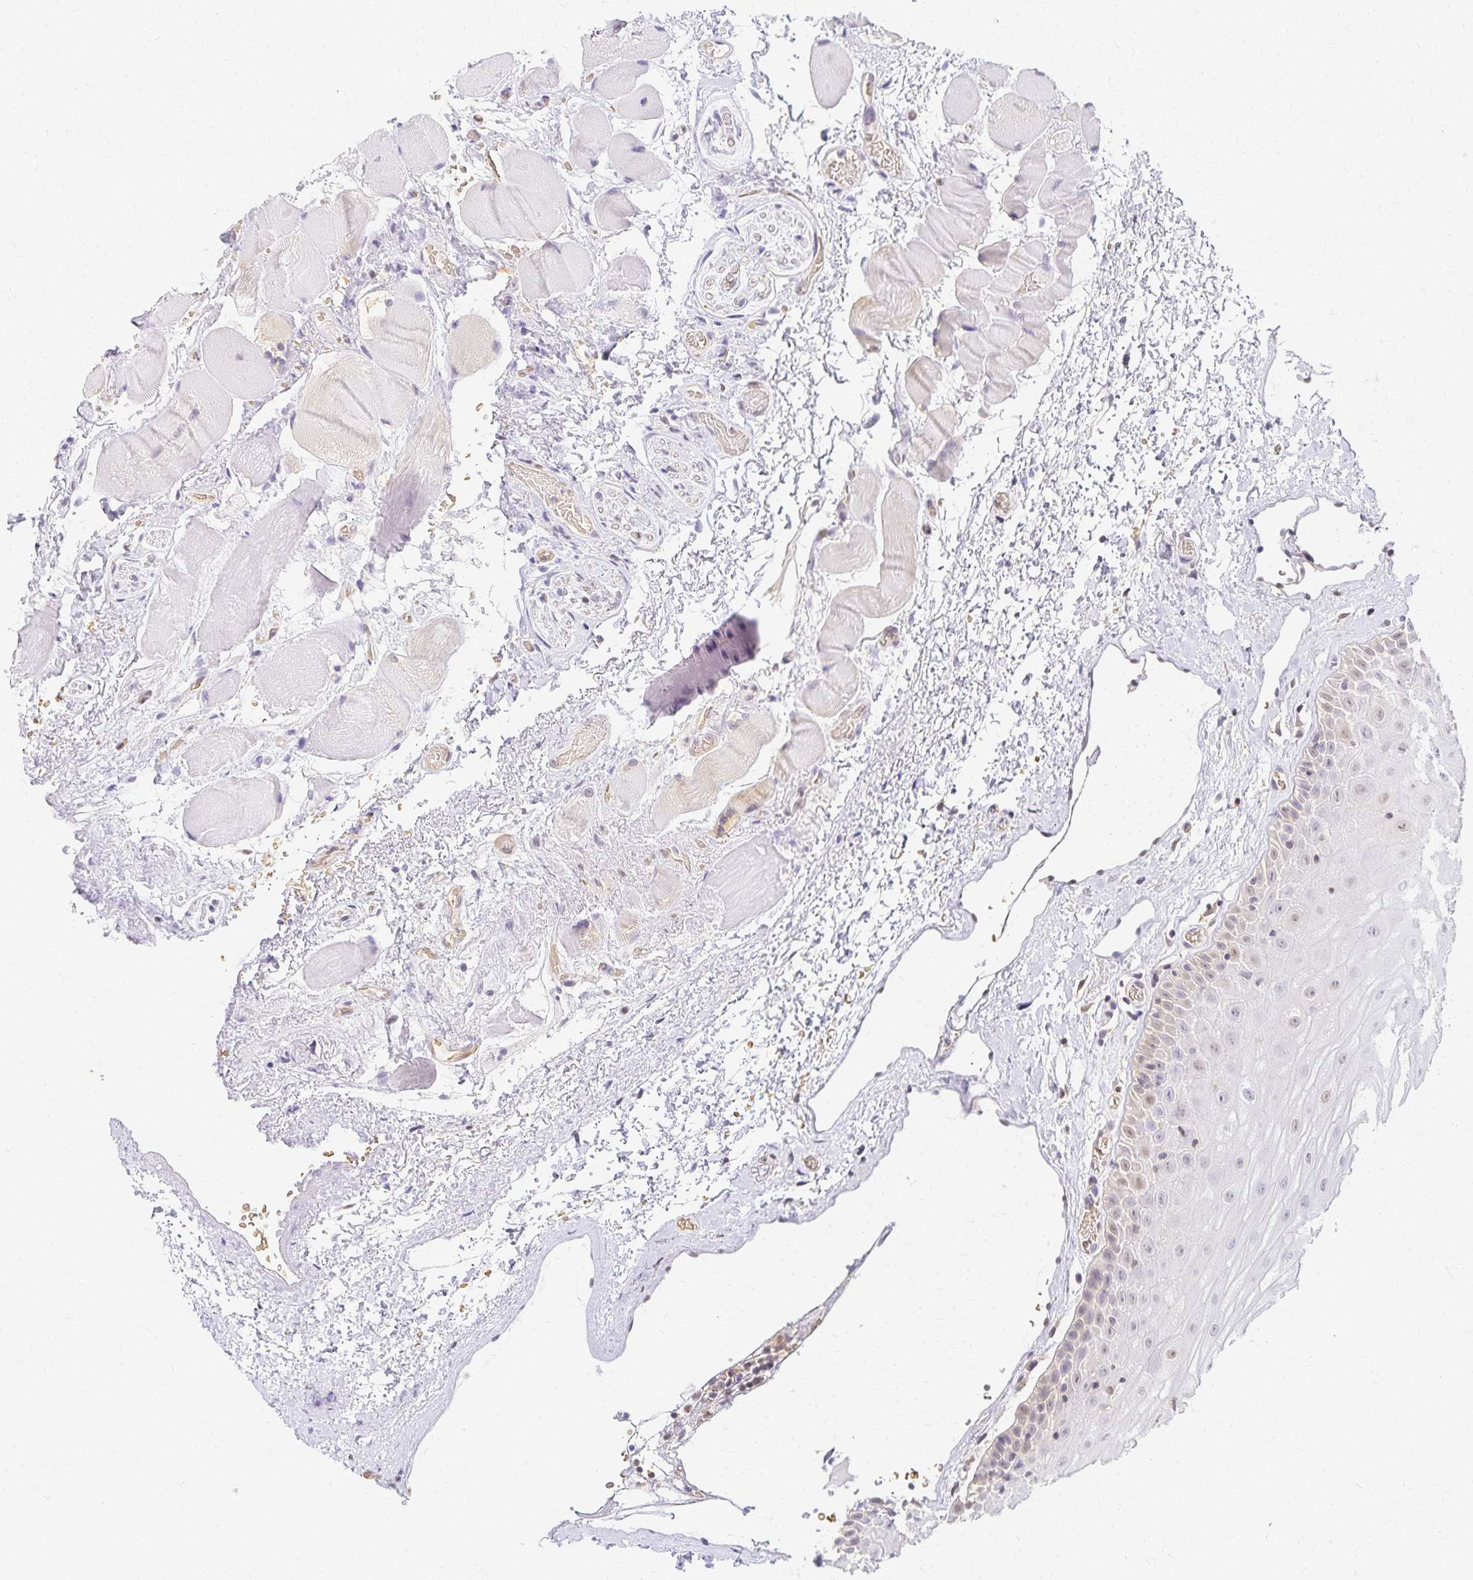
{"staining": {"intensity": "weak", "quantity": "<25%", "location": "nuclear"}, "tissue": "oral mucosa", "cell_type": "Squamous epithelial cells", "image_type": "normal", "snomed": [{"axis": "morphology", "description": "Normal tissue, NOS"}, {"axis": "topography", "description": "Oral tissue"}], "caption": "Squamous epithelial cells show no significant positivity in benign oral mucosa. (Stains: DAB (3,3'-diaminobenzidine) IHC with hematoxylin counter stain, Microscopy: brightfield microscopy at high magnification).", "gene": "AZGP1", "patient": {"sex": "female", "age": 82}}